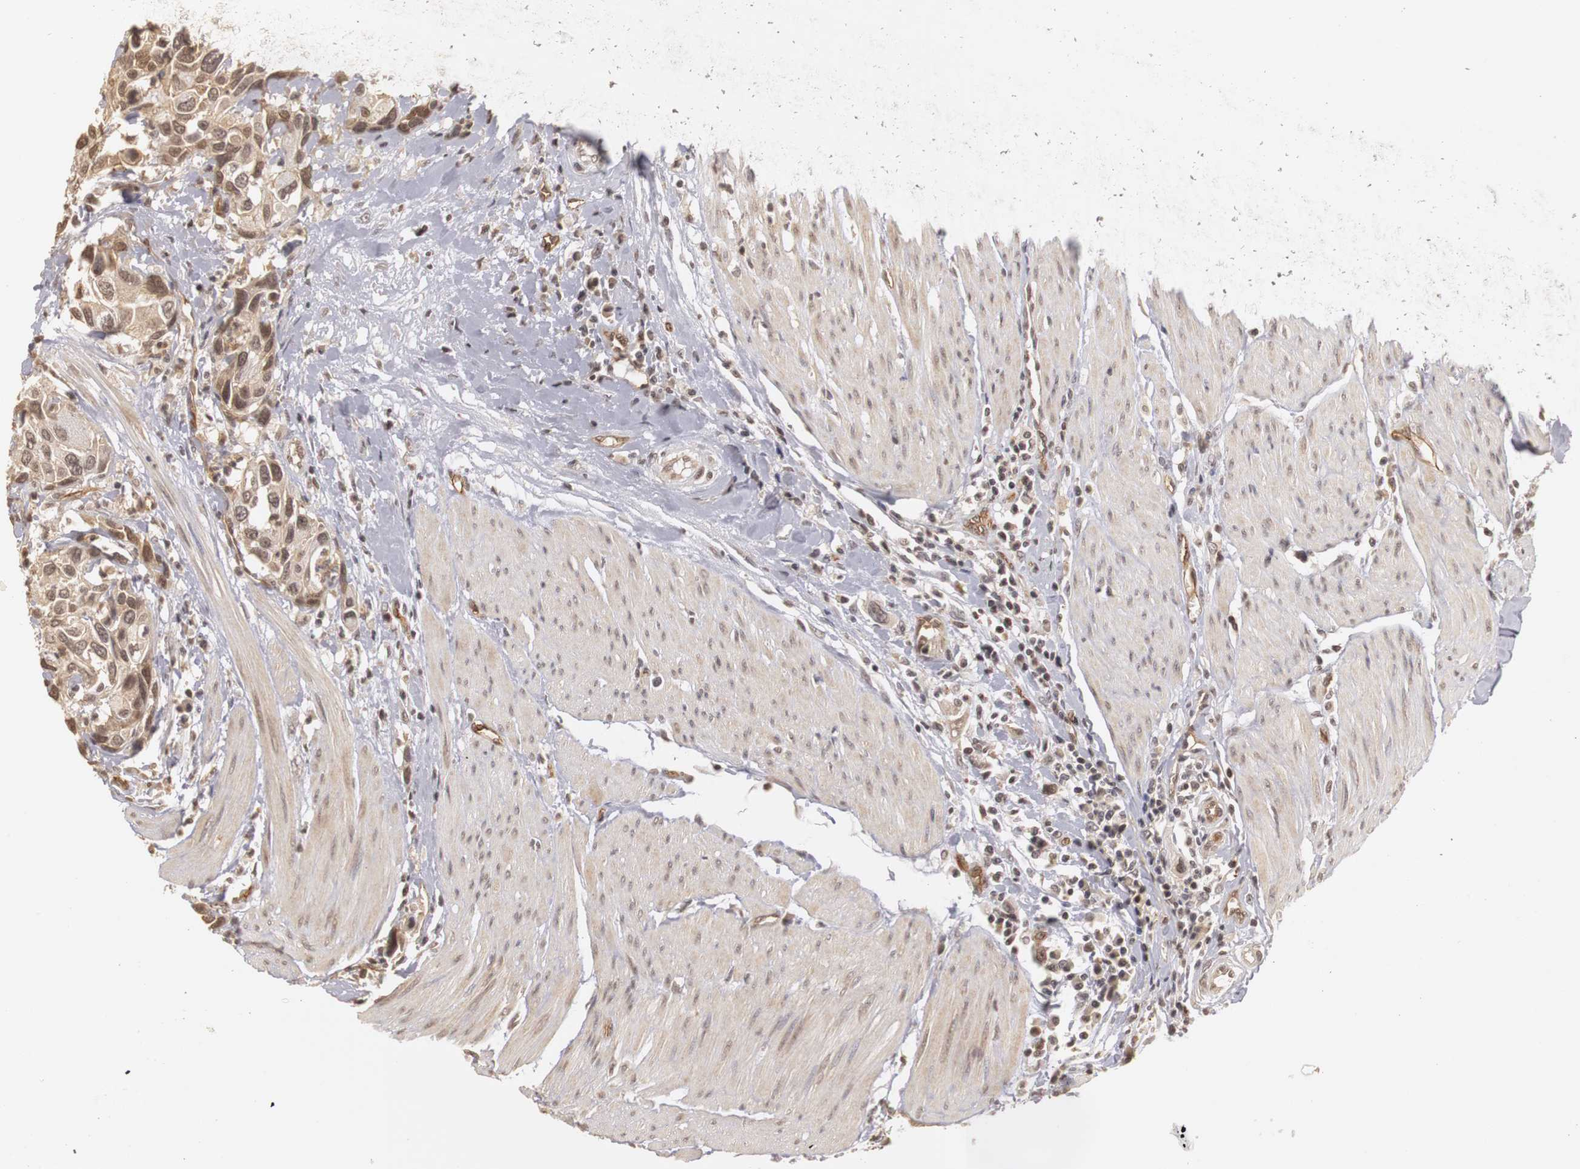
{"staining": {"intensity": "moderate", "quantity": ">75%", "location": "cytoplasmic/membranous,nuclear"}, "tissue": "urothelial cancer", "cell_type": "Tumor cells", "image_type": "cancer", "snomed": [{"axis": "morphology", "description": "Urothelial carcinoma, High grade"}, {"axis": "topography", "description": "Urinary bladder"}], "caption": "Urothelial carcinoma (high-grade) stained with DAB (3,3'-diaminobenzidine) immunohistochemistry (IHC) exhibits medium levels of moderate cytoplasmic/membranous and nuclear positivity in approximately >75% of tumor cells. Ihc stains the protein in brown and the nuclei are stained blue.", "gene": "PLEKHA1", "patient": {"sex": "male", "age": 66}}